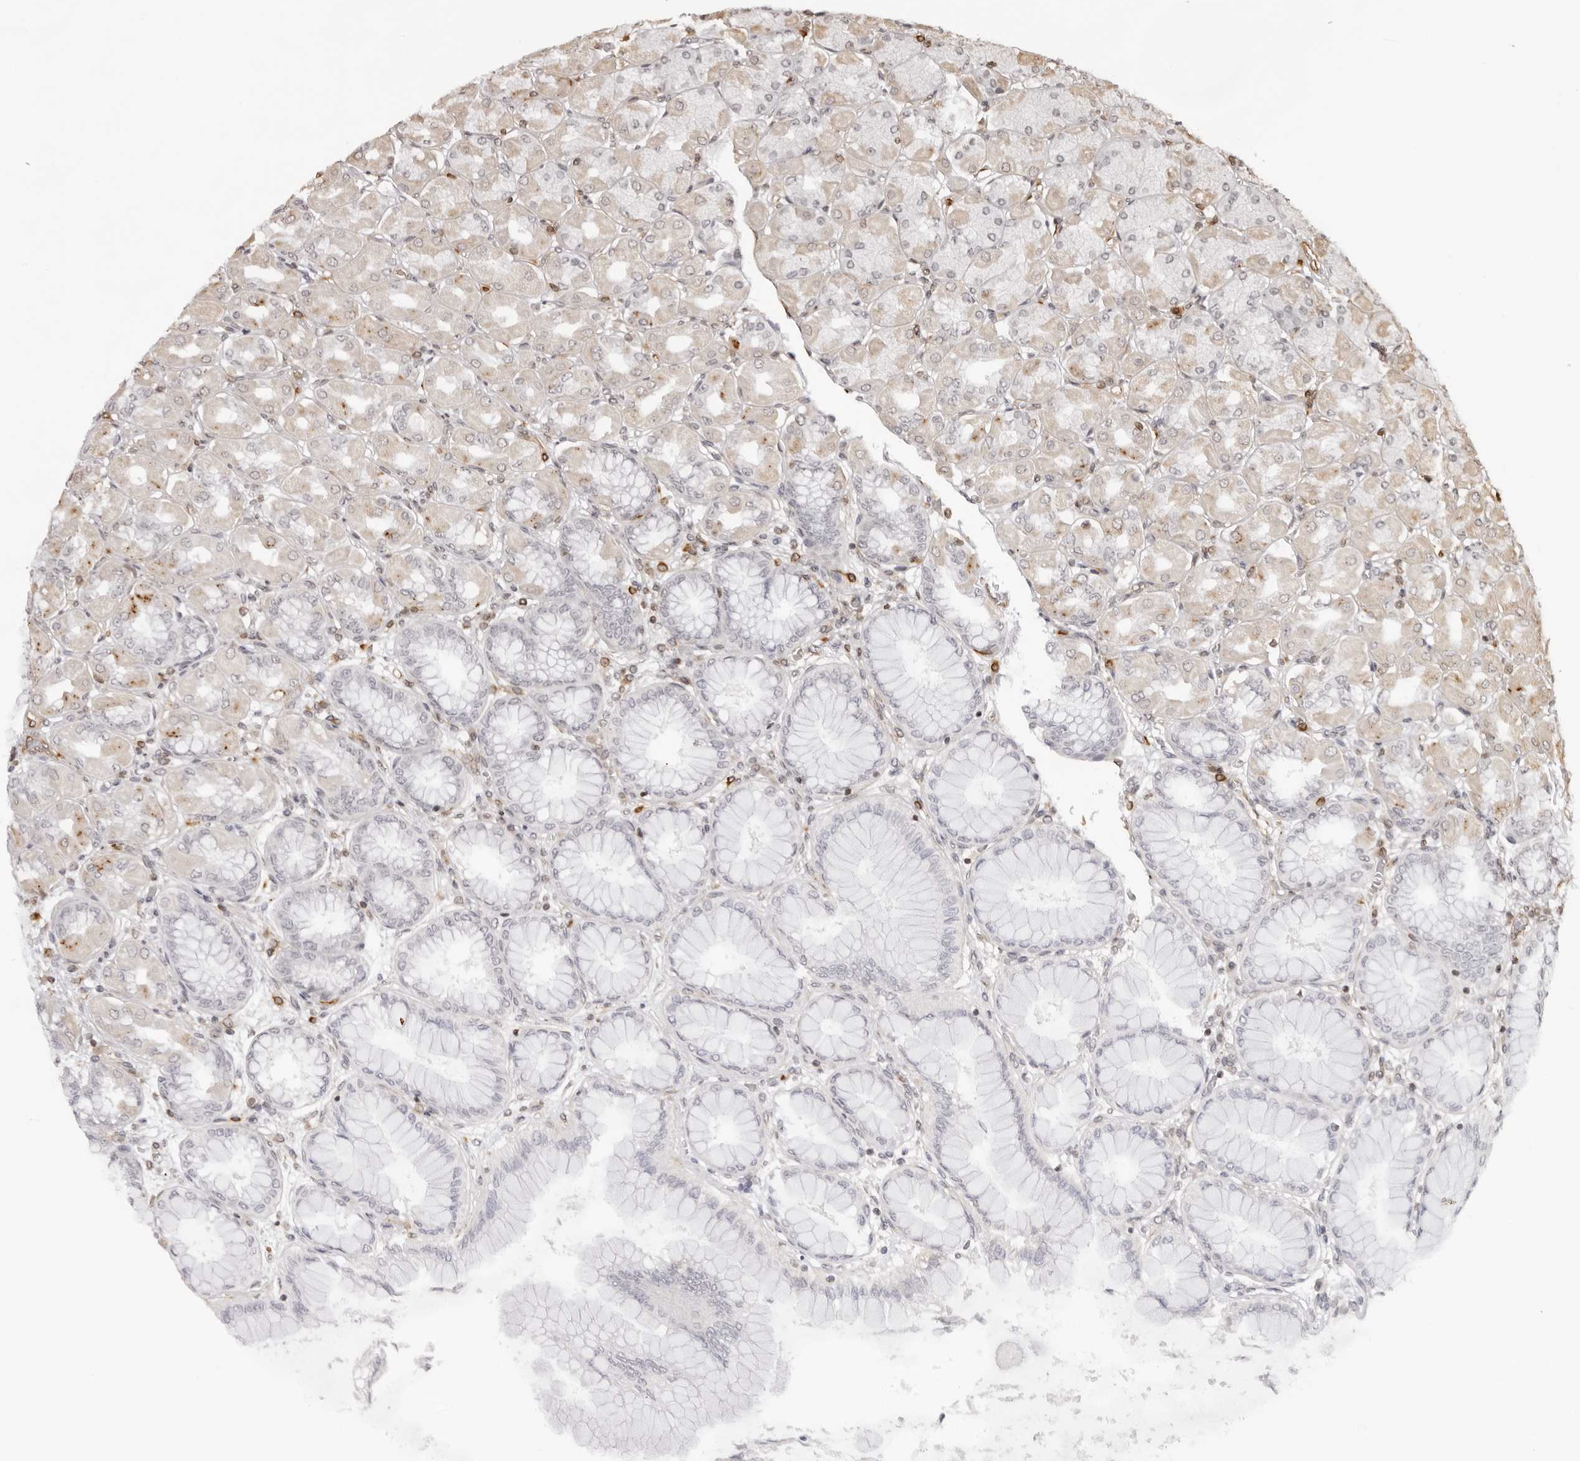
{"staining": {"intensity": "weak", "quantity": "<25%", "location": "cytoplasmic/membranous"}, "tissue": "stomach", "cell_type": "Glandular cells", "image_type": "normal", "snomed": [{"axis": "morphology", "description": "Normal tissue, NOS"}, {"axis": "topography", "description": "Stomach, upper"}], "caption": "A high-resolution micrograph shows IHC staining of unremarkable stomach, which reveals no significant positivity in glandular cells. Brightfield microscopy of immunohistochemistry (IHC) stained with DAB (brown) and hematoxylin (blue), captured at high magnification.", "gene": "DYNLT5", "patient": {"sex": "female", "age": 56}}